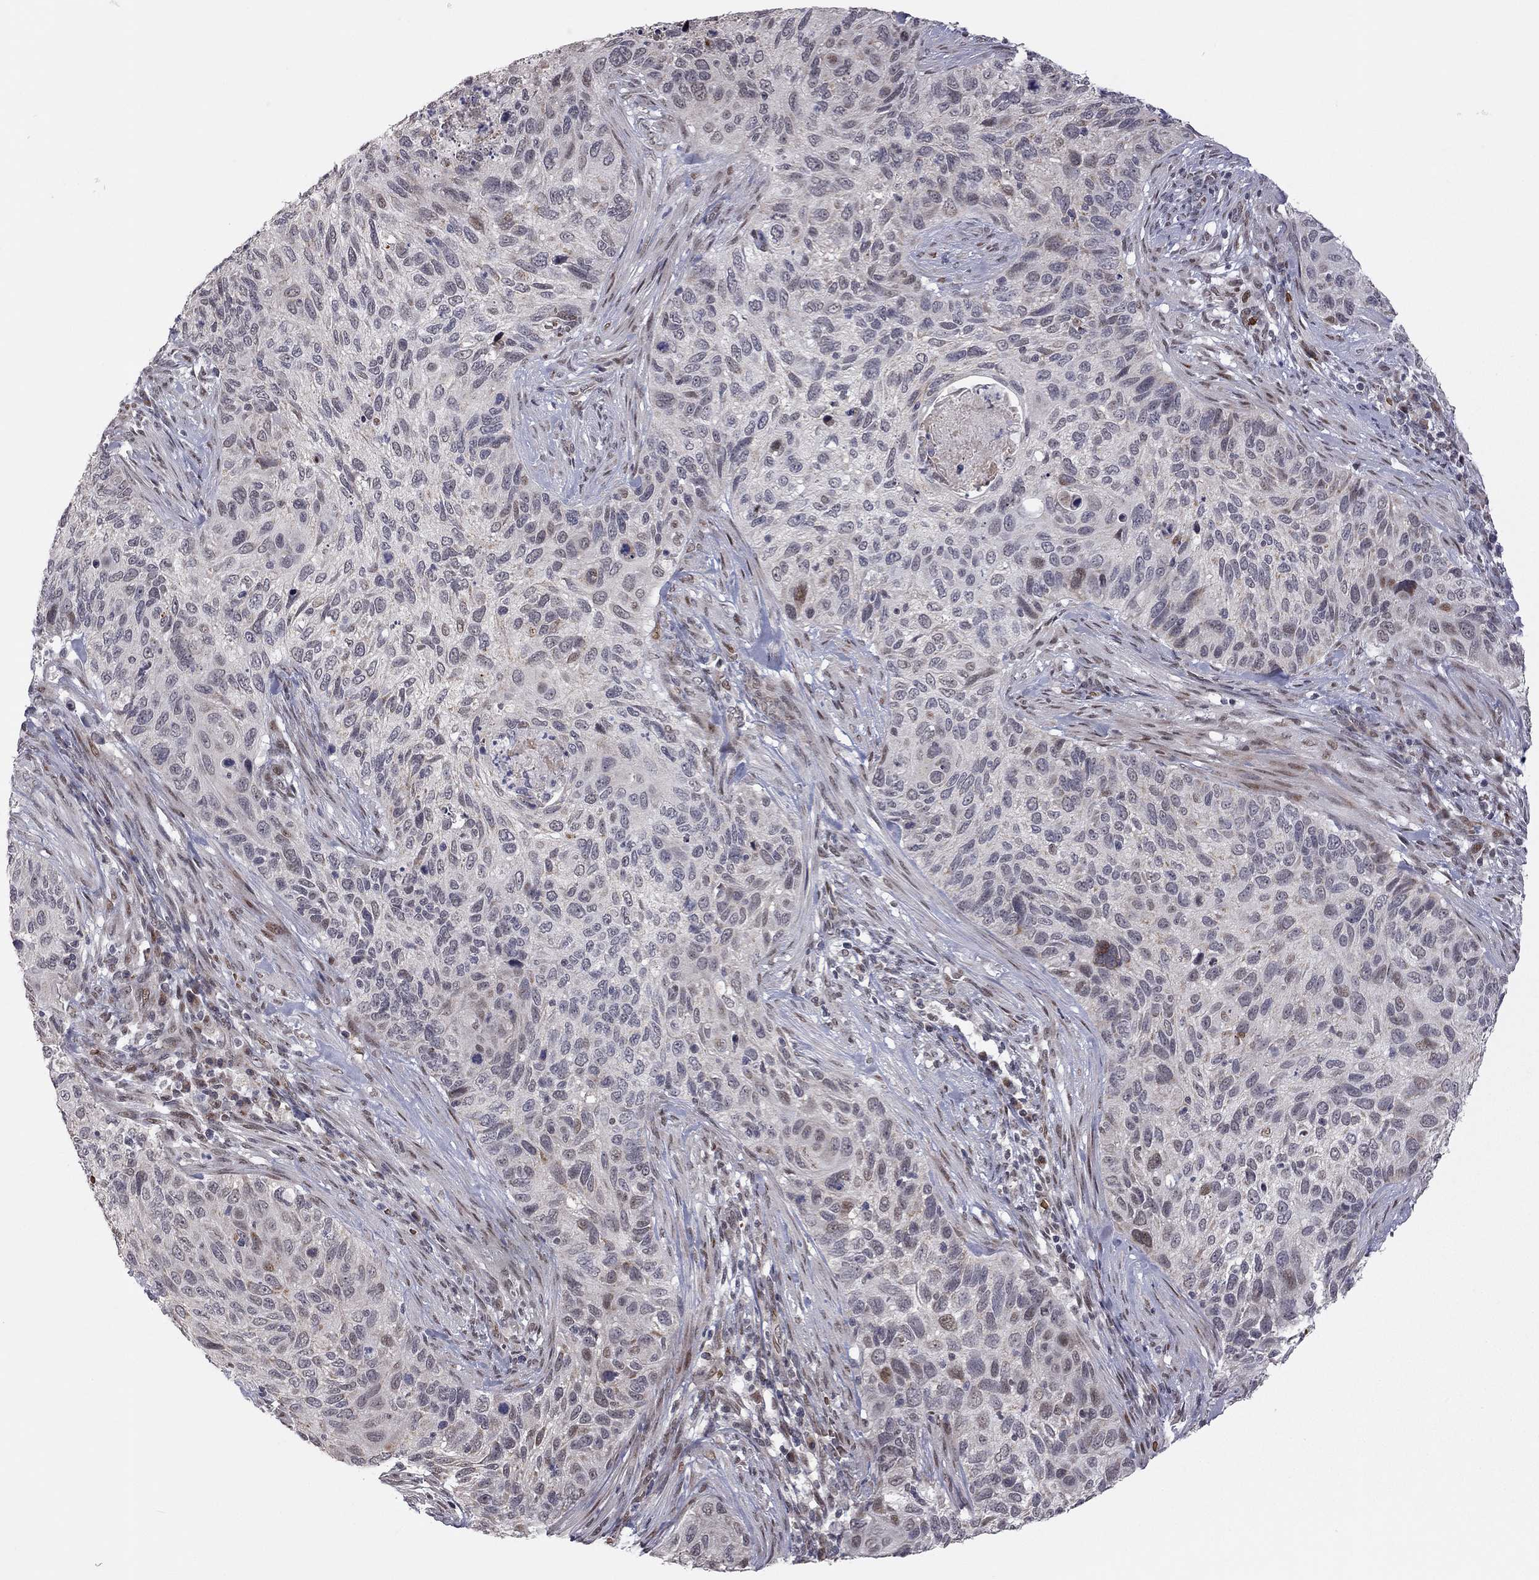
{"staining": {"intensity": "weak", "quantity": "<25%", "location": "nuclear"}, "tissue": "cervical cancer", "cell_type": "Tumor cells", "image_type": "cancer", "snomed": [{"axis": "morphology", "description": "Squamous cell carcinoma, NOS"}, {"axis": "topography", "description": "Cervix"}], "caption": "Image shows no protein positivity in tumor cells of cervical squamous cell carcinoma tissue.", "gene": "MC3R", "patient": {"sex": "female", "age": 70}}